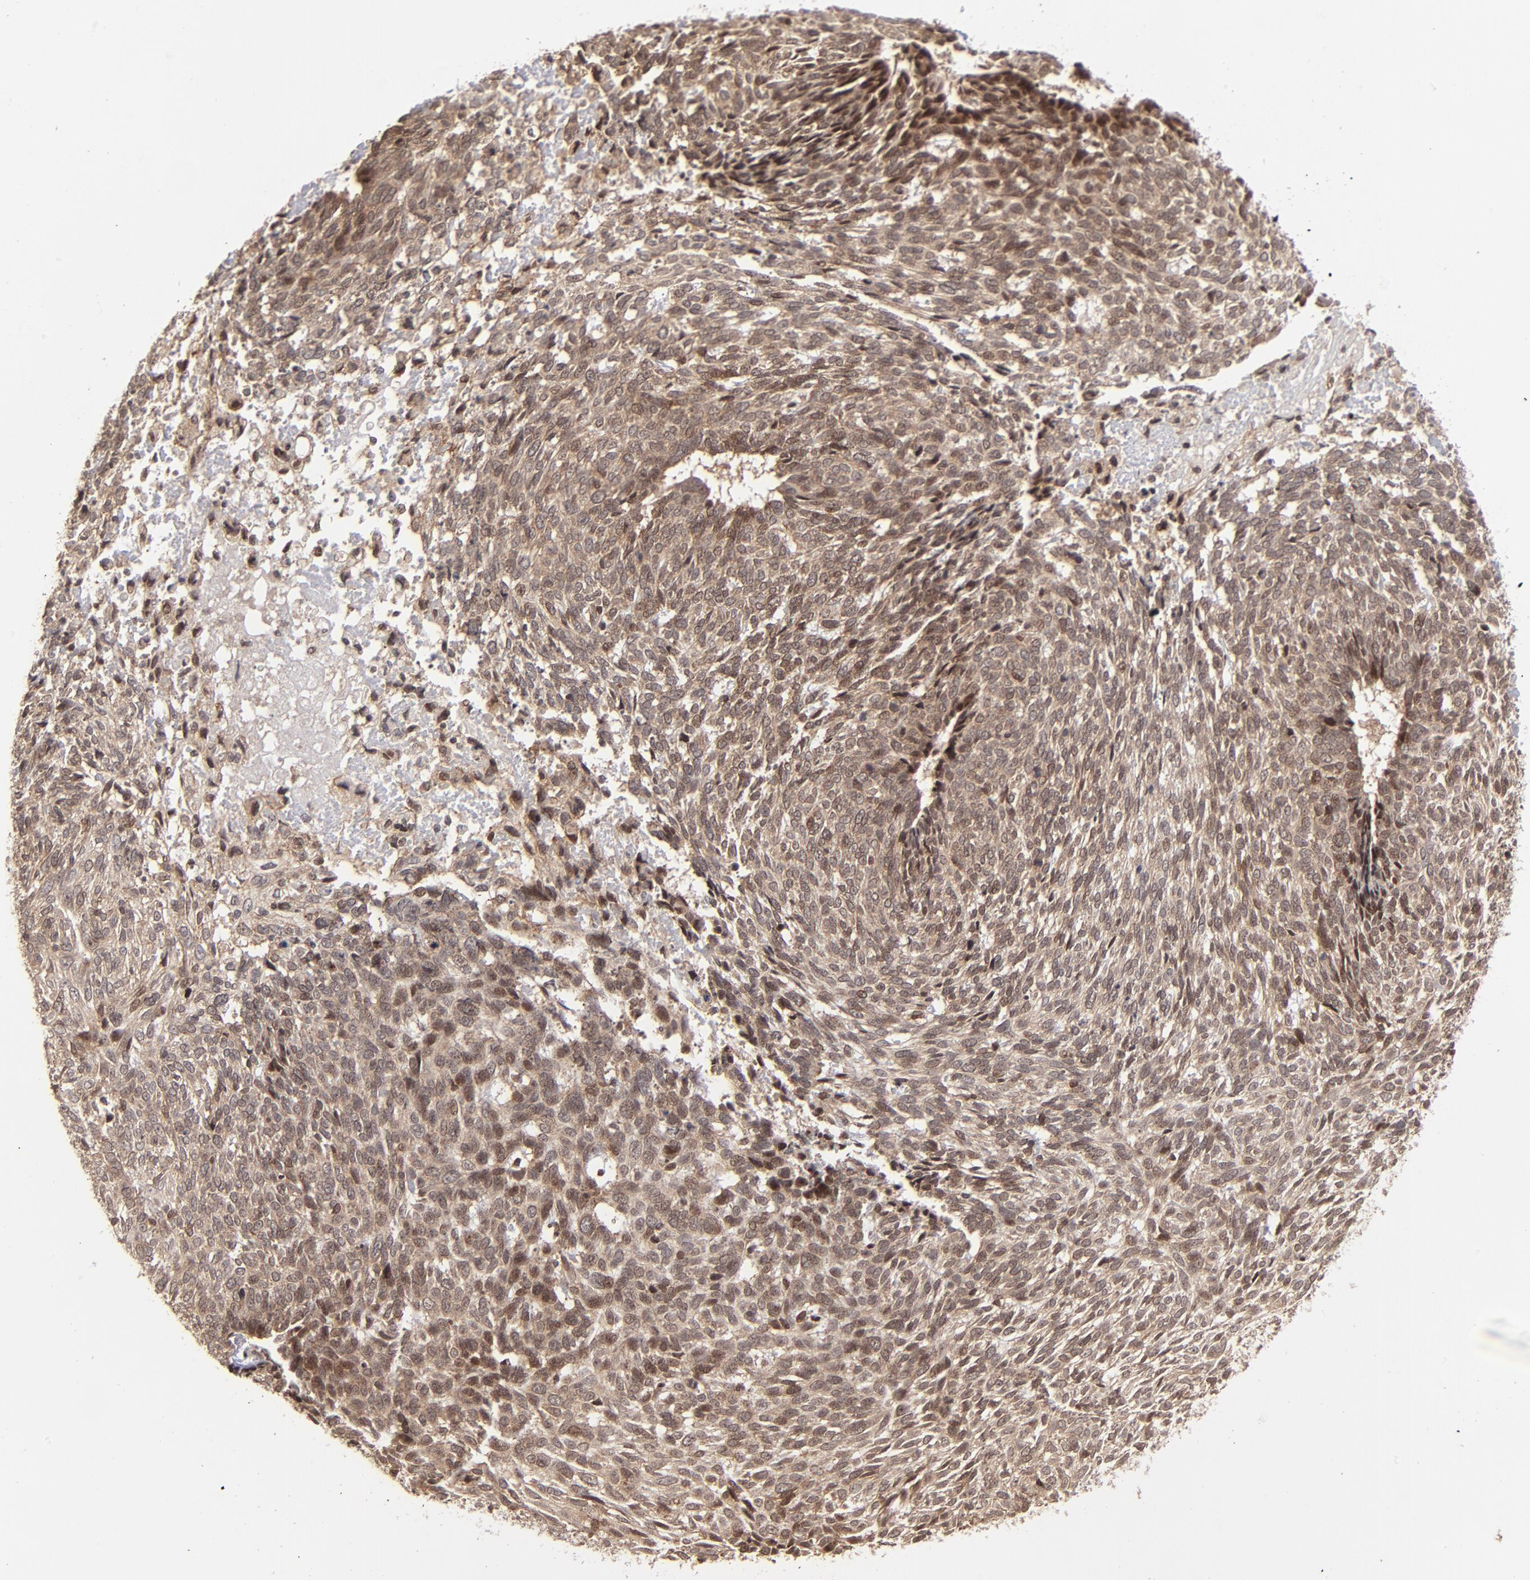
{"staining": {"intensity": "strong", "quantity": ">75%", "location": "cytoplasmic/membranous,nuclear"}, "tissue": "skin cancer", "cell_type": "Tumor cells", "image_type": "cancer", "snomed": [{"axis": "morphology", "description": "Basal cell carcinoma"}, {"axis": "topography", "description": "Skin"}], "caption": "Tumor cells display high levels of strong cytoplasmic/membranous and nuclear expression in approximately >75% of cells in skin cancer (basal cell carcinoma).", "gene": "RGS6", "patient": {"sex": "male", "age": 72}}